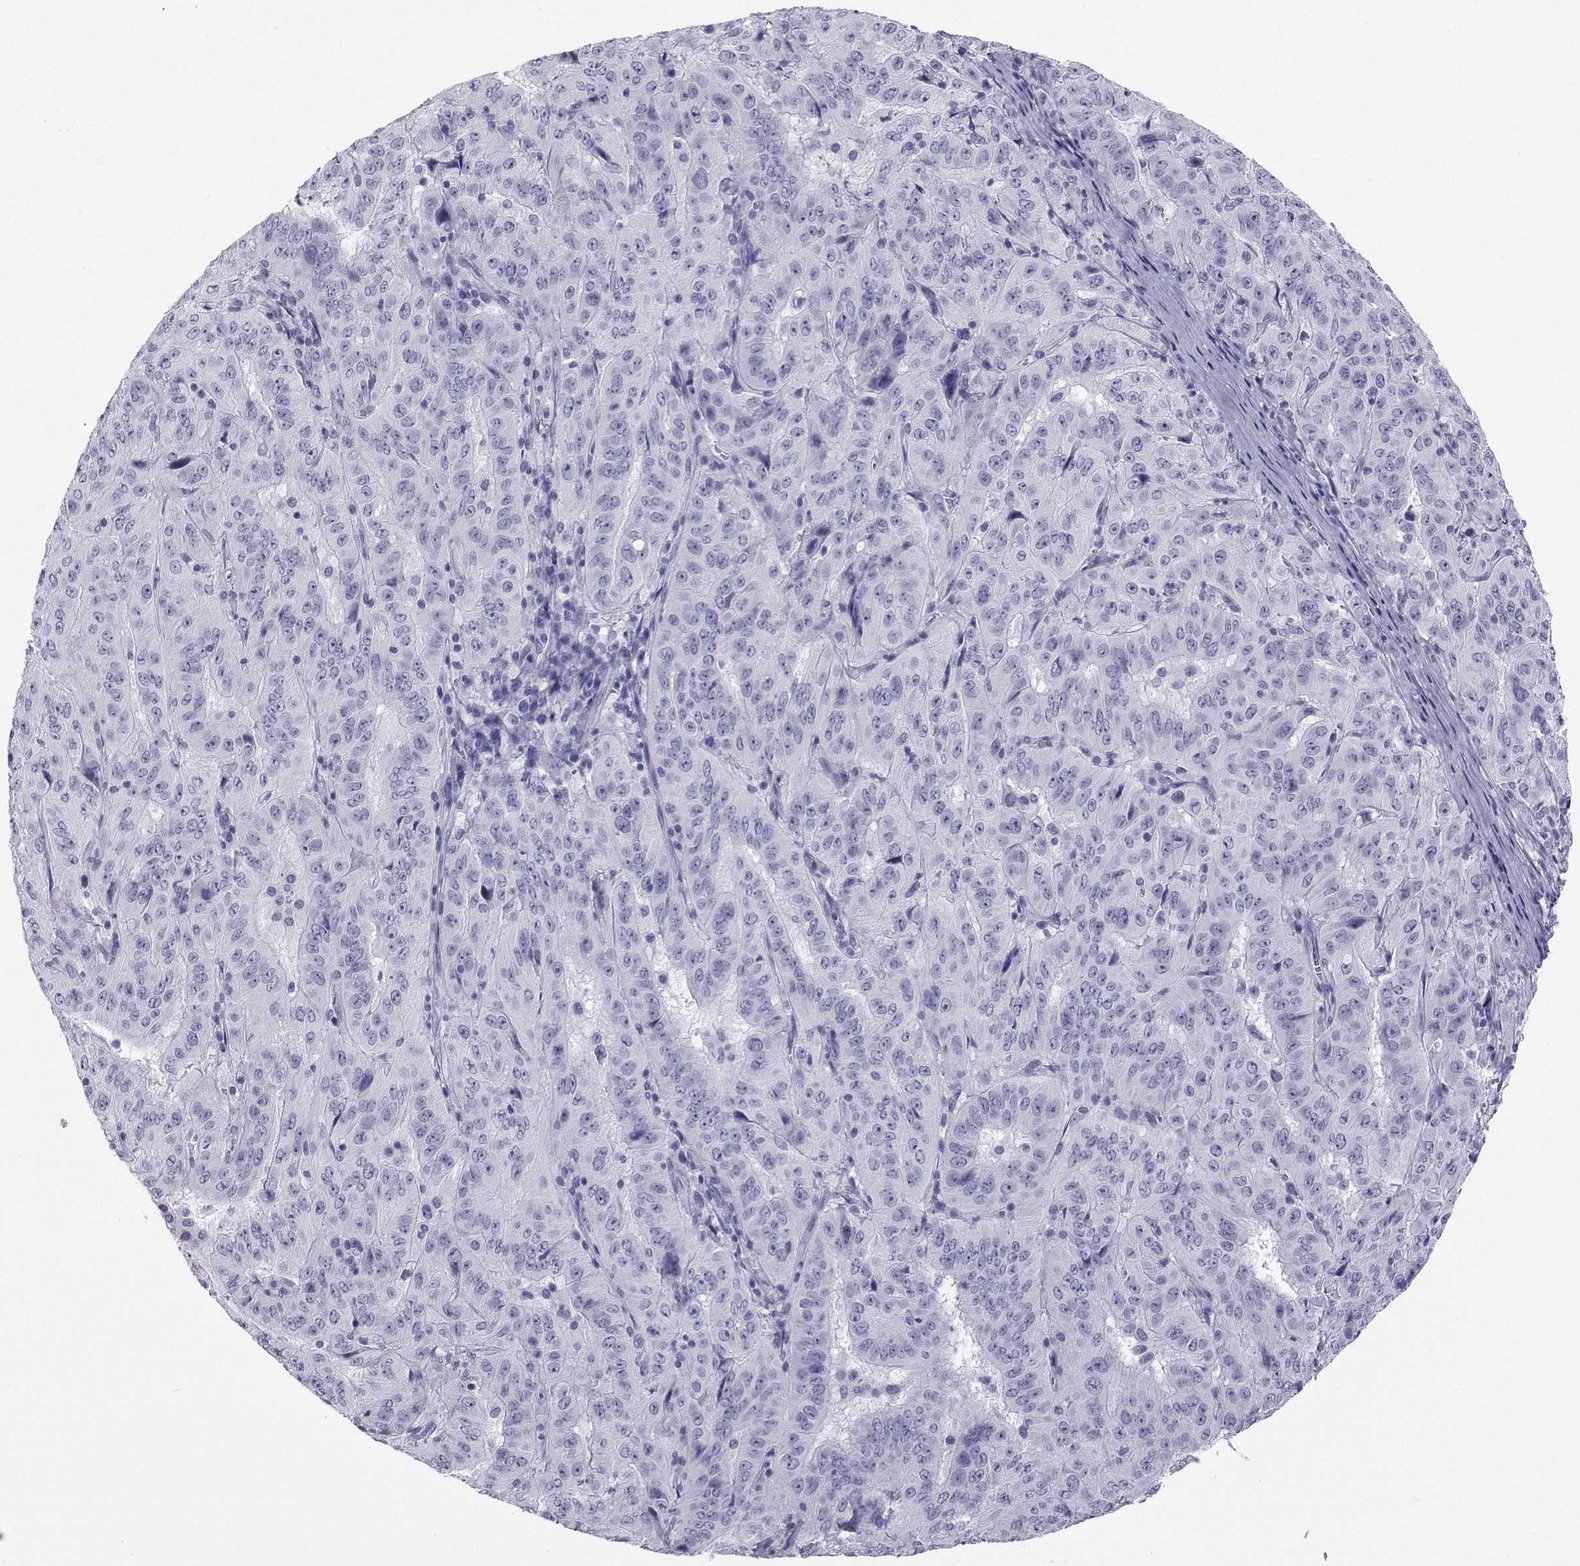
{"staining": {"intensity": "negative", "quantity": "none", "location": "none"}, "tissue": "pancreatic cancer", "cell_type": "Tumor cells", "image_type": "cancer", "snomed": [{"axis": "morphology", "description": "Adenocarcinoma, NOS"}, {"axis": "topography", "description": "Pancreas"}], "caption": "Immunohistochemistry (IHC) photomicrograph of pancreatic cancer (adenocarcinoma) stained for a protein (brown), which shows no expression in tumor cells.", "gene": "PLIN4", "patient": {"sex": "male", "age": 63}}